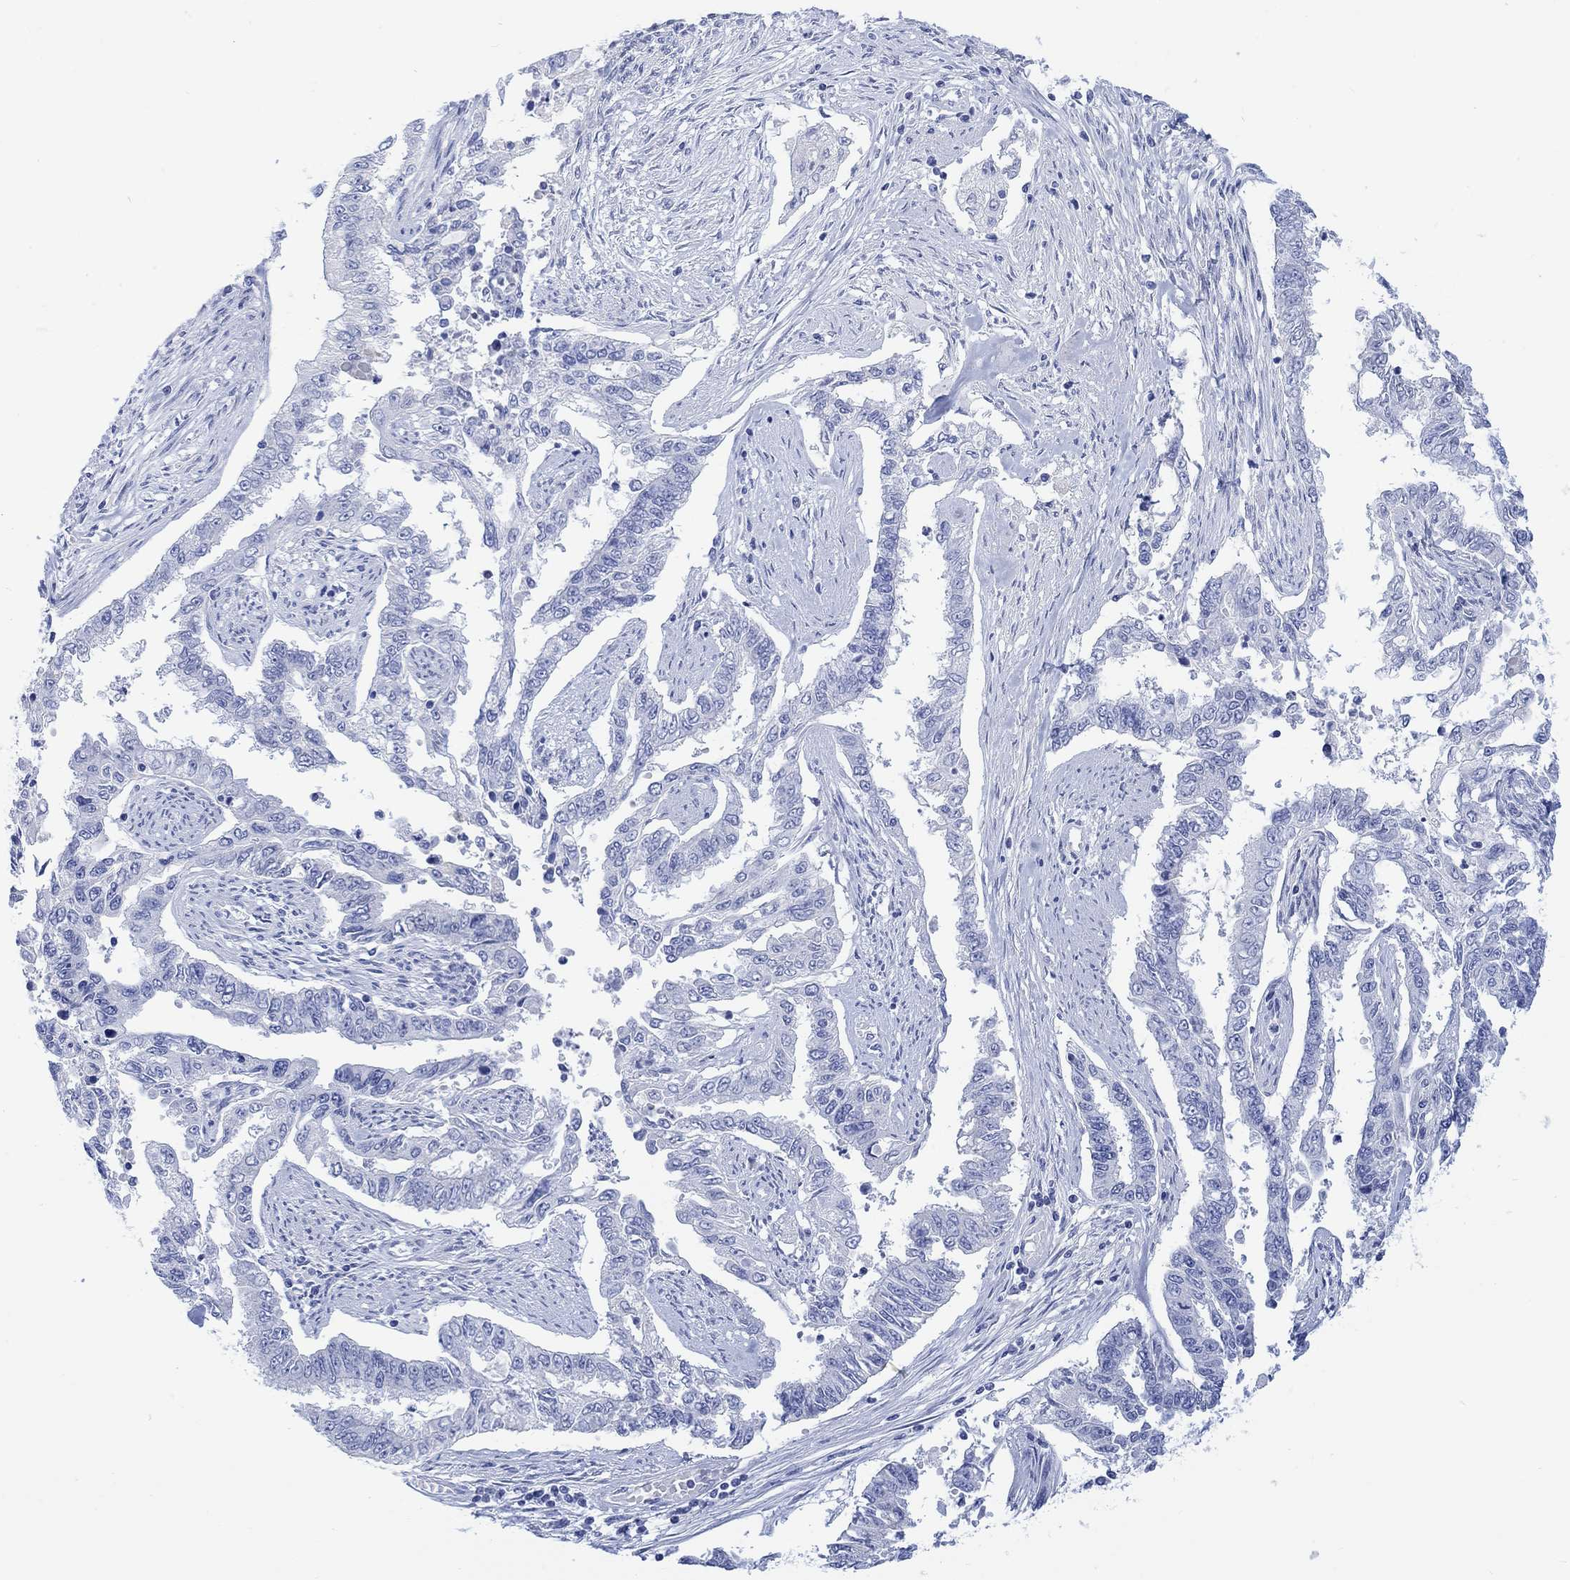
{"staining": {"intensity": "negative", "quantity": "none", "location": "none"}, "tissue": "endometrial cancer", "cell_type": "Tumor cells", "image_type": "cancer", "snomed": [{"axis": "morphology", "description": "Adenocarcinoma, NOS"}, {"axis": "topography", "description": "Uterus"}], "caption": "Photomicrograph shows no protein expression in tumor cells of endometrial cancer (adenocarcinoma) tissue.", "gene": "CALCA", "patient": {"sex": "female", "age": 59}}